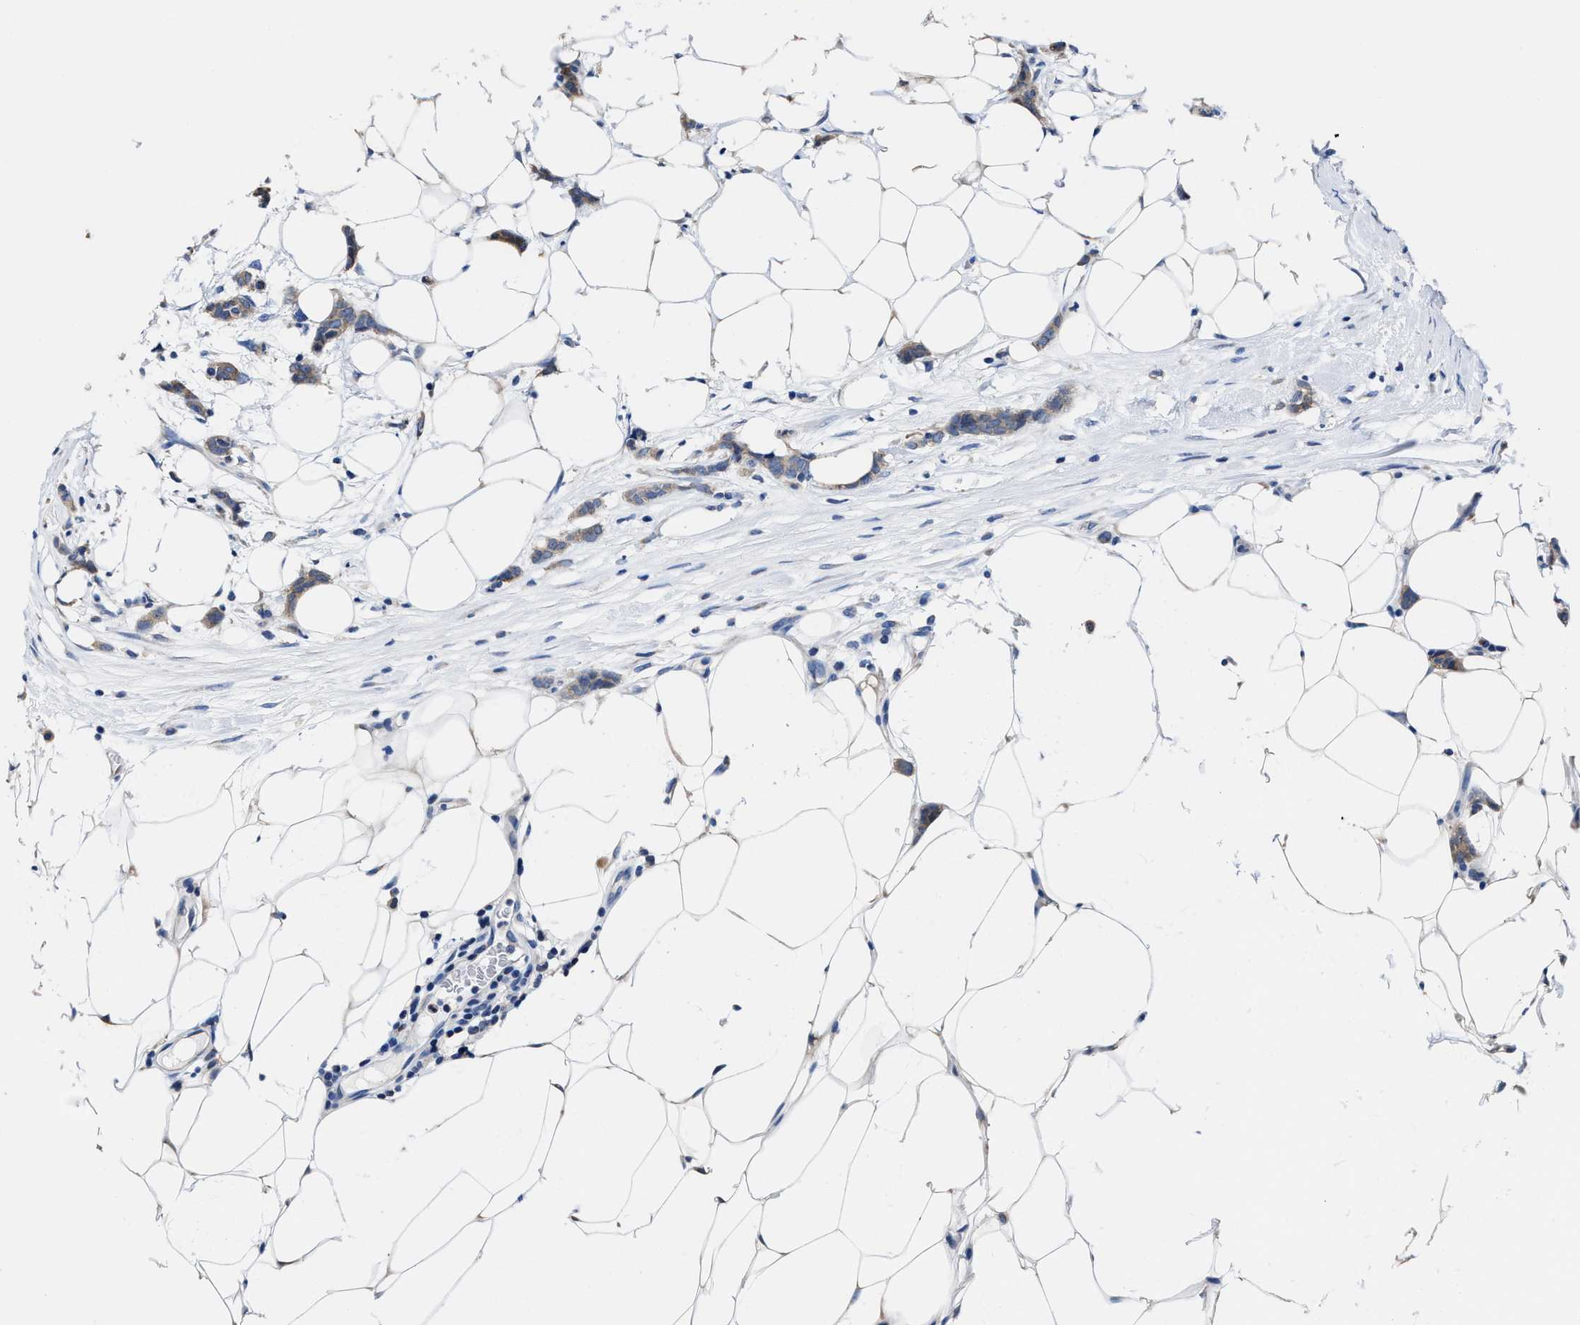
{"staining": {"intensity": "weak", "quantity": ">75%", "location": "cytoplasmic/membranous"}, "tissue": "breast cancer", "cell_type": "Tumor cells", "image_type": "cancer", "snomed": [{"axis": "morphology", "description": "Lobular carcinoma"}, {"axis": "topography", "description": "Skin"}, {"axis": "topography", "description": "Breast"}], "caption": "Protein analysis of breast cancer (lobular carcinoma) tissue demonstrates weak cytoplasmic/membranous staining in about >75% of tumor cells. (DAB IHC, brown staining for protein, blue staining for nuclei).", "gene": "HOOK1", "patient": {"sex": "female", "age": 46}}